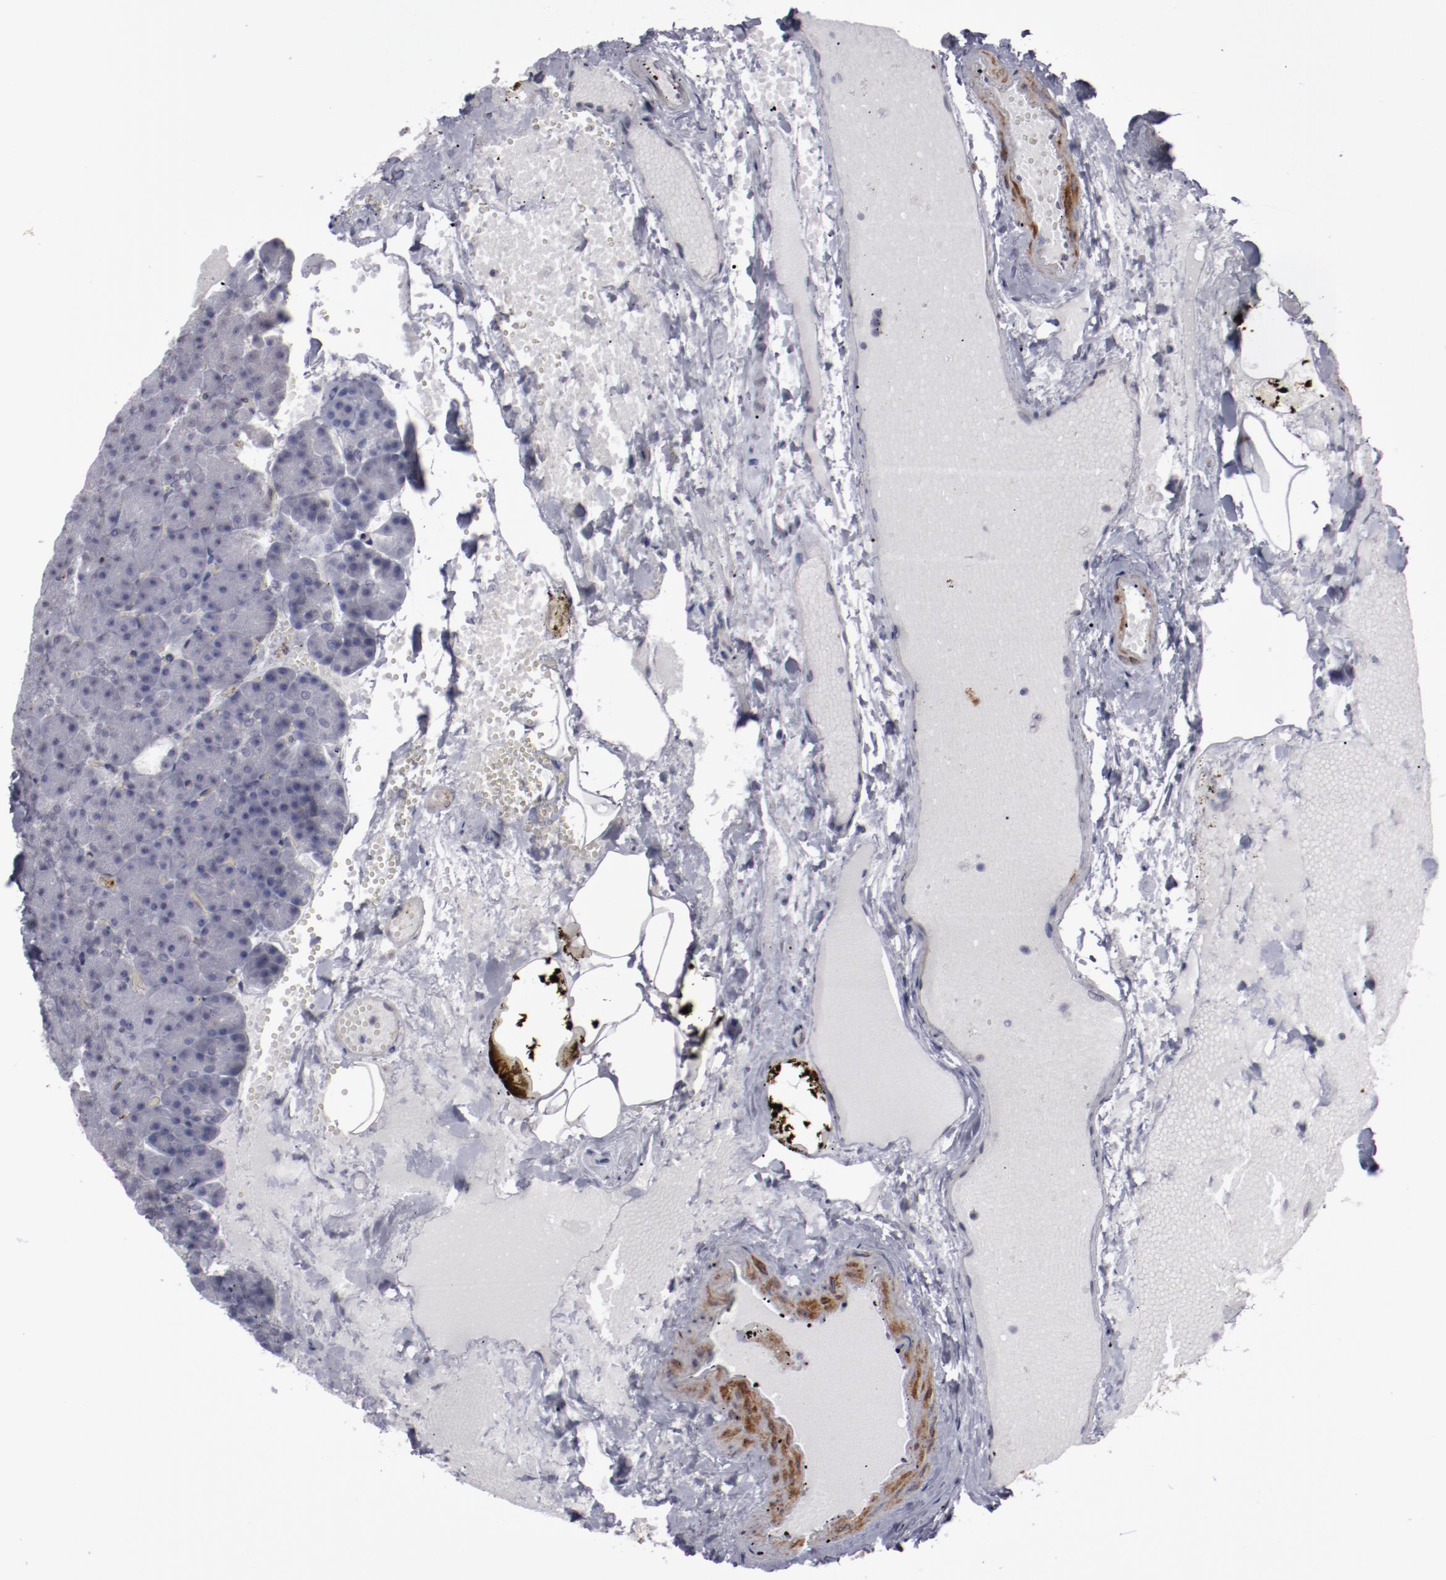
{"staining": {"intensity": "negative", "quantity": "none", "location": "none"}, "tissue": "pancreas", "cell_type": "Exocrine glandular cells", "image_type": "normal", "snomed": [{"axis": "morphology", "description": "Normal tissue, NOS"}, {"axis": "topography", "description": "Pancreas"}], "caption": "IHC micrograph of unremarkable pancreas: pancreas stained with DAB (3,3'-diaminobenzidine) reveals no significant protein staining in exocrine glandular cells. (Immunohistochemistry (ihc), brightfield microscopy, high magnification).", "gene": "LEF1", "patient": {"sex": "female", "age": 35}}